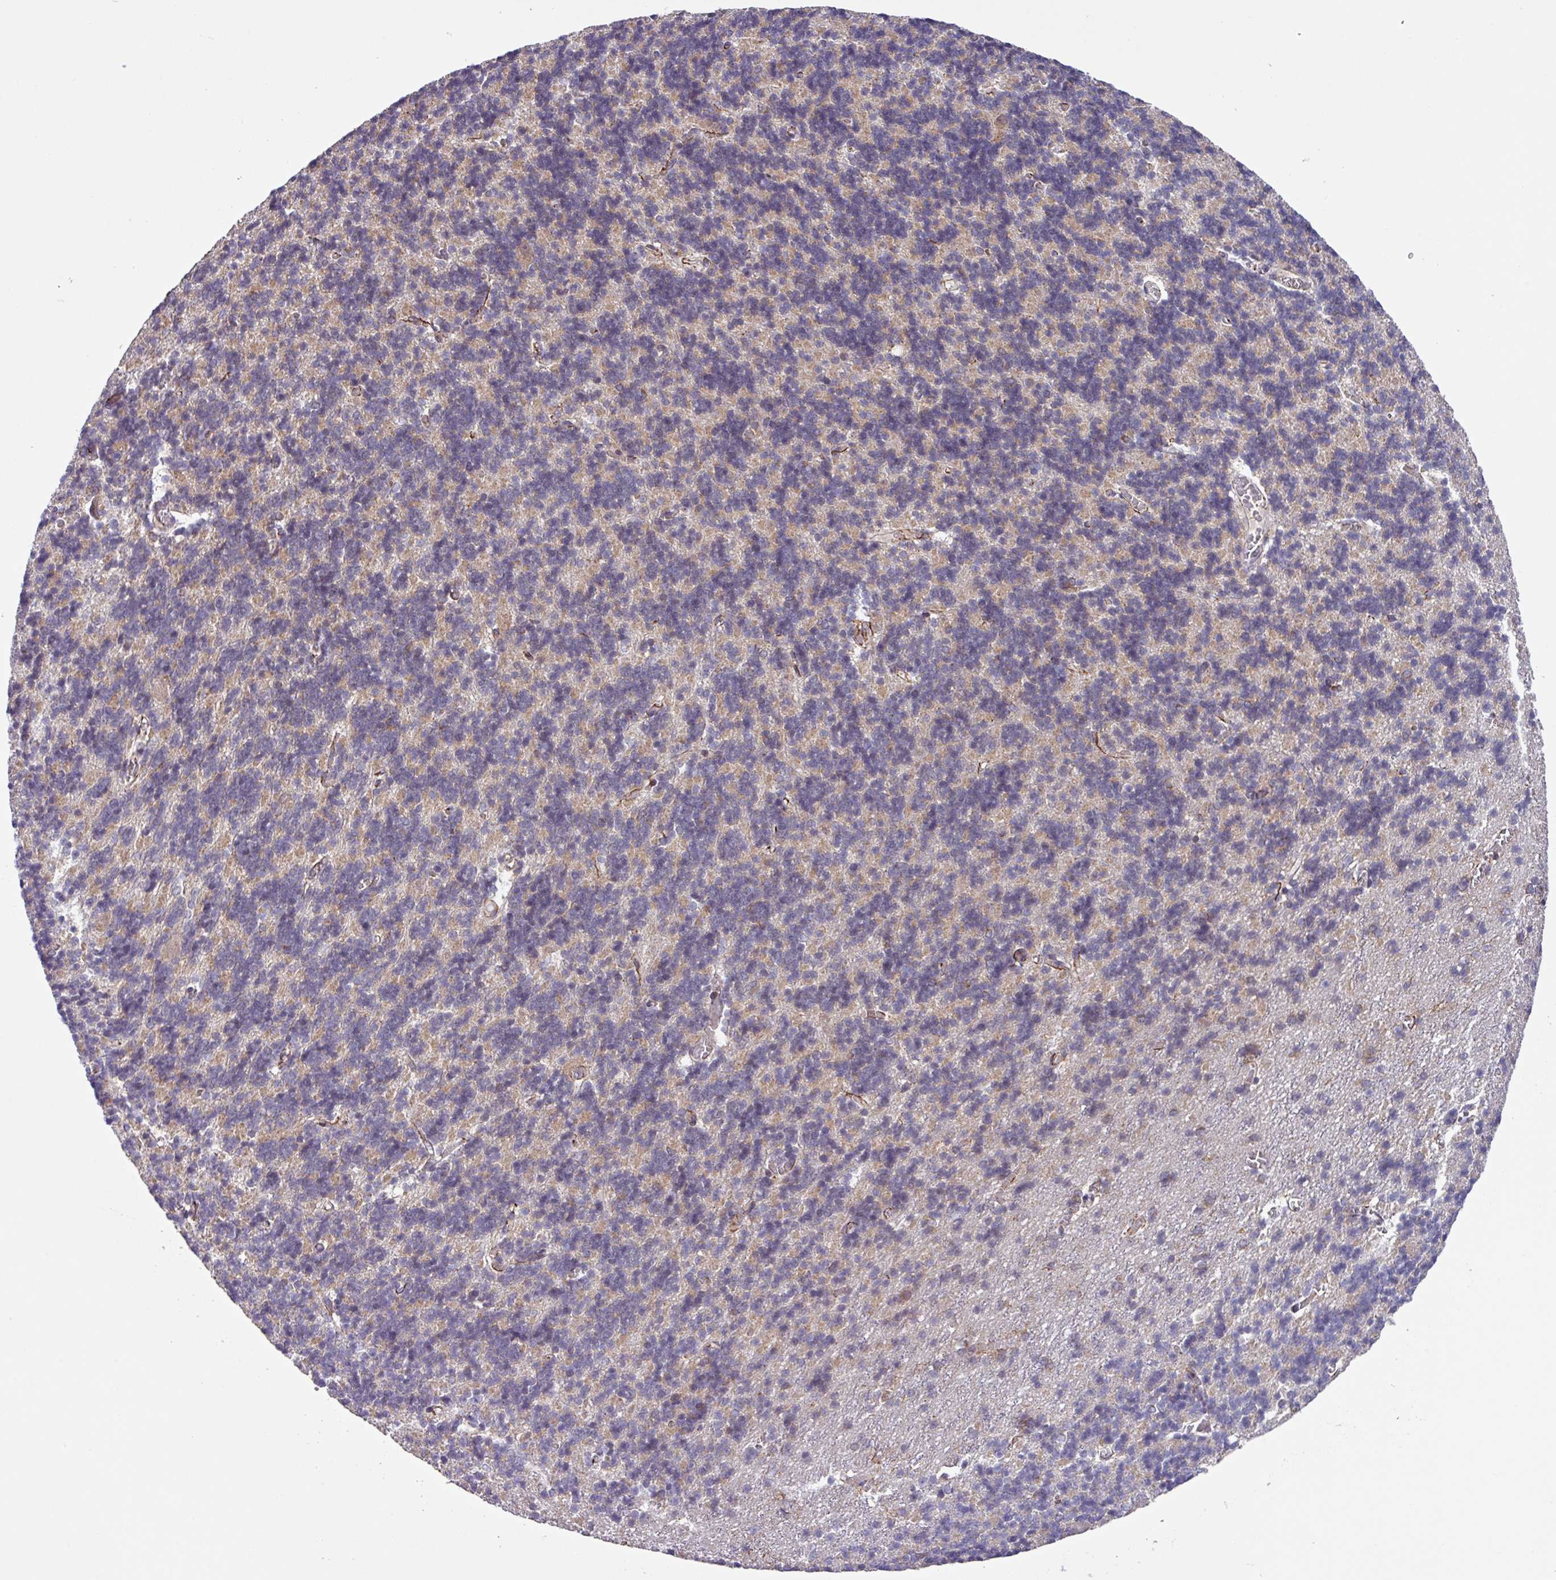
{"staining": {"intensity": "weak", "quantity": "25%-75%", "location": "cytoplasmic/membranous"}, "tissue": "cerebellum", "cell_type": "Cells in granular layer", "image_type": "normal", "snomed": [{"axis": "morphology", "description": "Normal tissue, NOS"}, {"axis": "topography", "description": "Cerebellum"}], "caption": "Immunohistochemical staining of benign human cerebellum reveals 25%-75% levels of weak cytoplasmic/membranous protein positivity in about 25%-75% of cells in granular layer.", "gene": "AKIRIN1", "patient": {"sex": "male", "age": 37}}